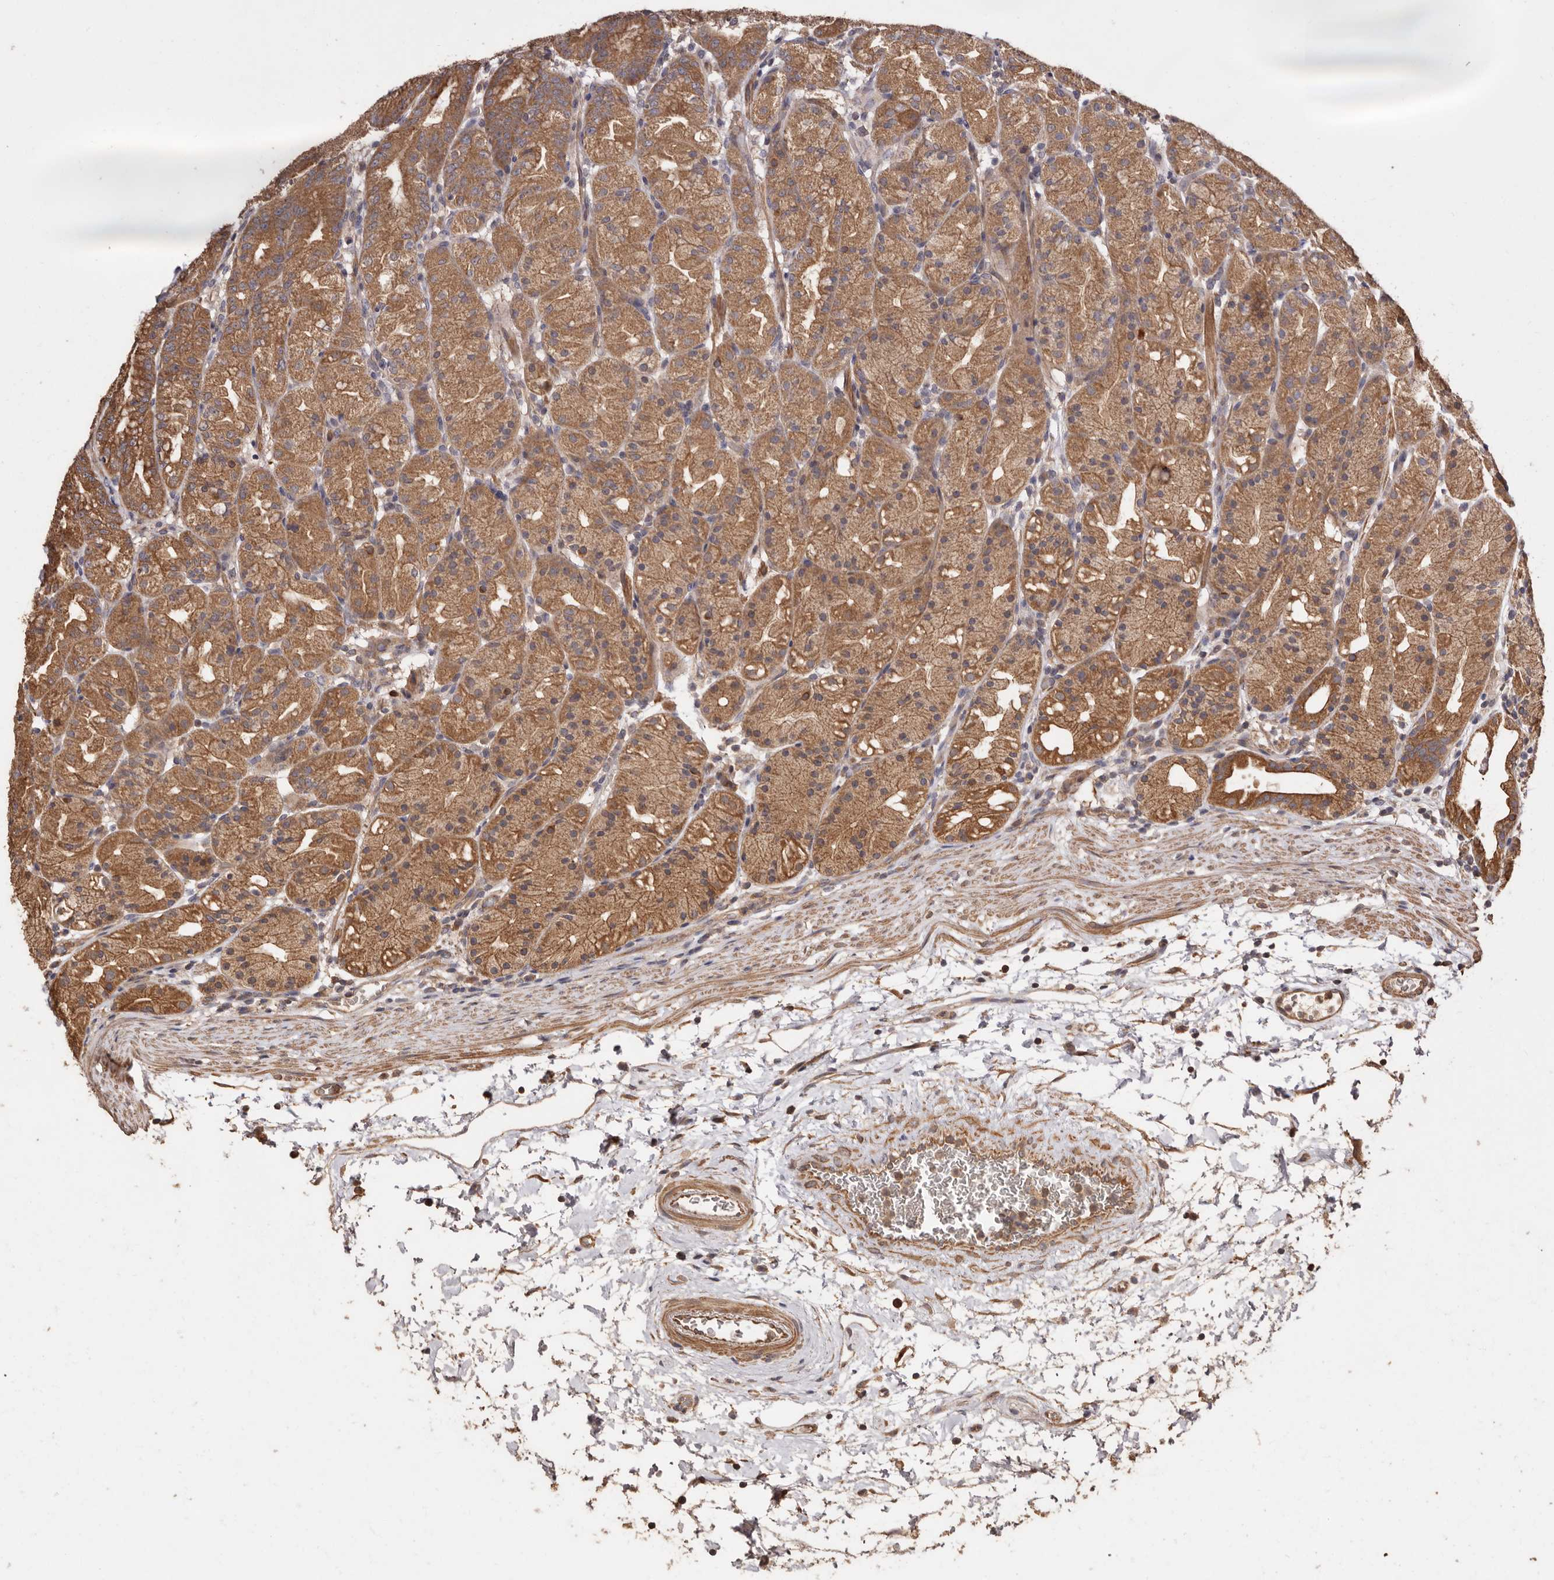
{"staining": {"intensity": "moderate", "quantity": ">75%", "location": "cytoplasmic/membranous"}, "tissue": "stomach", "cell_type": "Glandular cells", "image_type": "normal", "snomed": [{"axis": "morphology", "description": "Normal tissue, NOS"}, {"axis": "topography", "description": "Stomach, upper"}], "caption": "The immunohistochemical stain labels moderate cytoplasmic/membranous positivity in glandular cells of normal stomach. The protein is shown in brown color, while the nuclei are stained blue.", "gene": "COQ8B", "patient": {"sex": "male", "age": 48}}